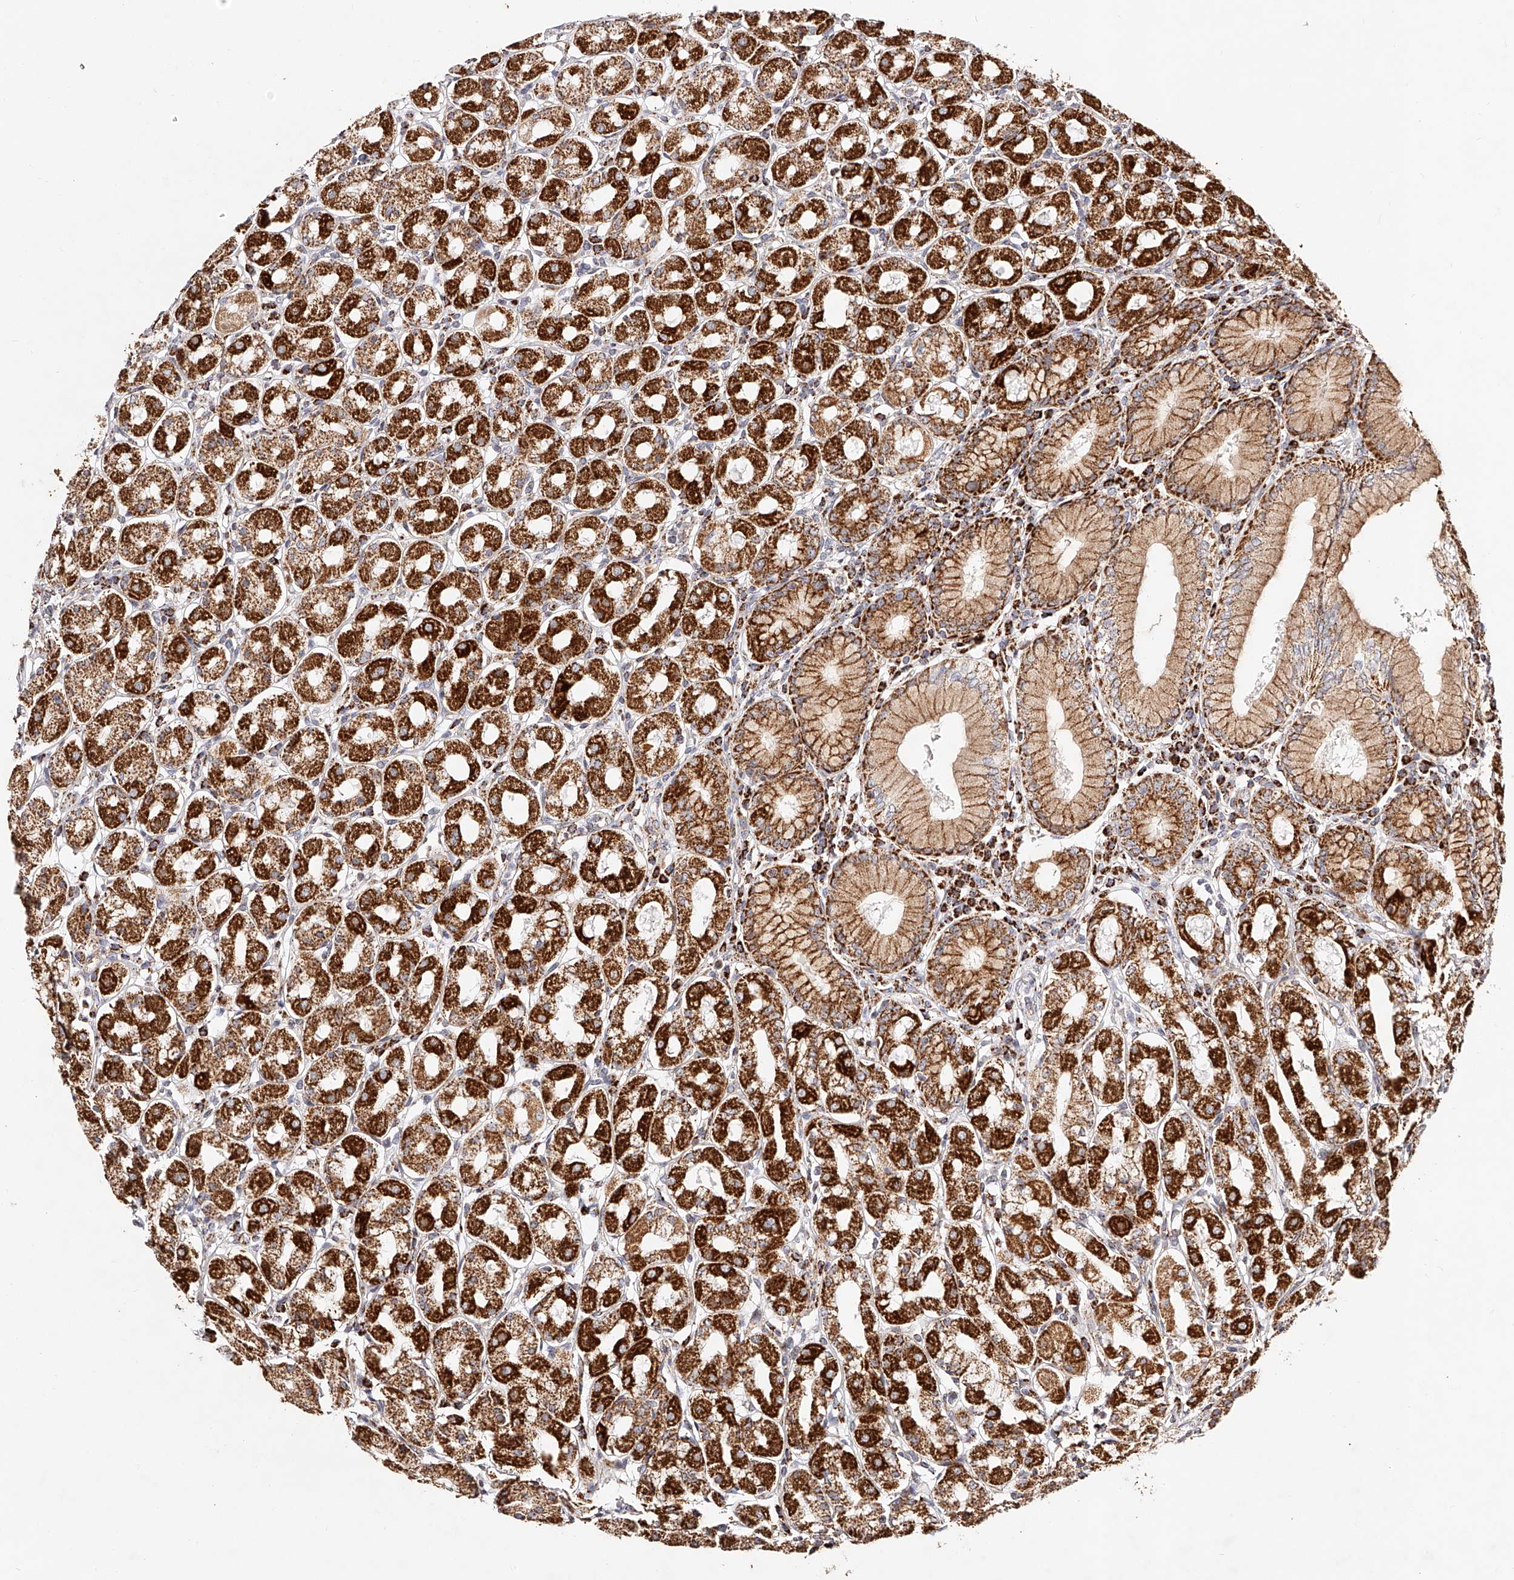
{"staining": {"intensity": "strong", "quantity": ">75%", "location": "cytoplasmic/membranous"}, "tissue": "stomach", "cell_type": "Glandular cells", "image_type": "normal", "snomed": [{"axis": "morphology", "description": "Normal tissue, NOS"}, {"axis": "topography", "description": "Stomach"}, {"axis": "topography", "description": "Stomach, lower"}], "caption": "Approximately >75% of glandular cells in unremarkable stomach exhibit strong cytoplasmic/membranous protein expression as visualized by brown immunohistochemical staining.", "gene": "NDUFV3", "patient": {"sex": "female", "age": 56}}